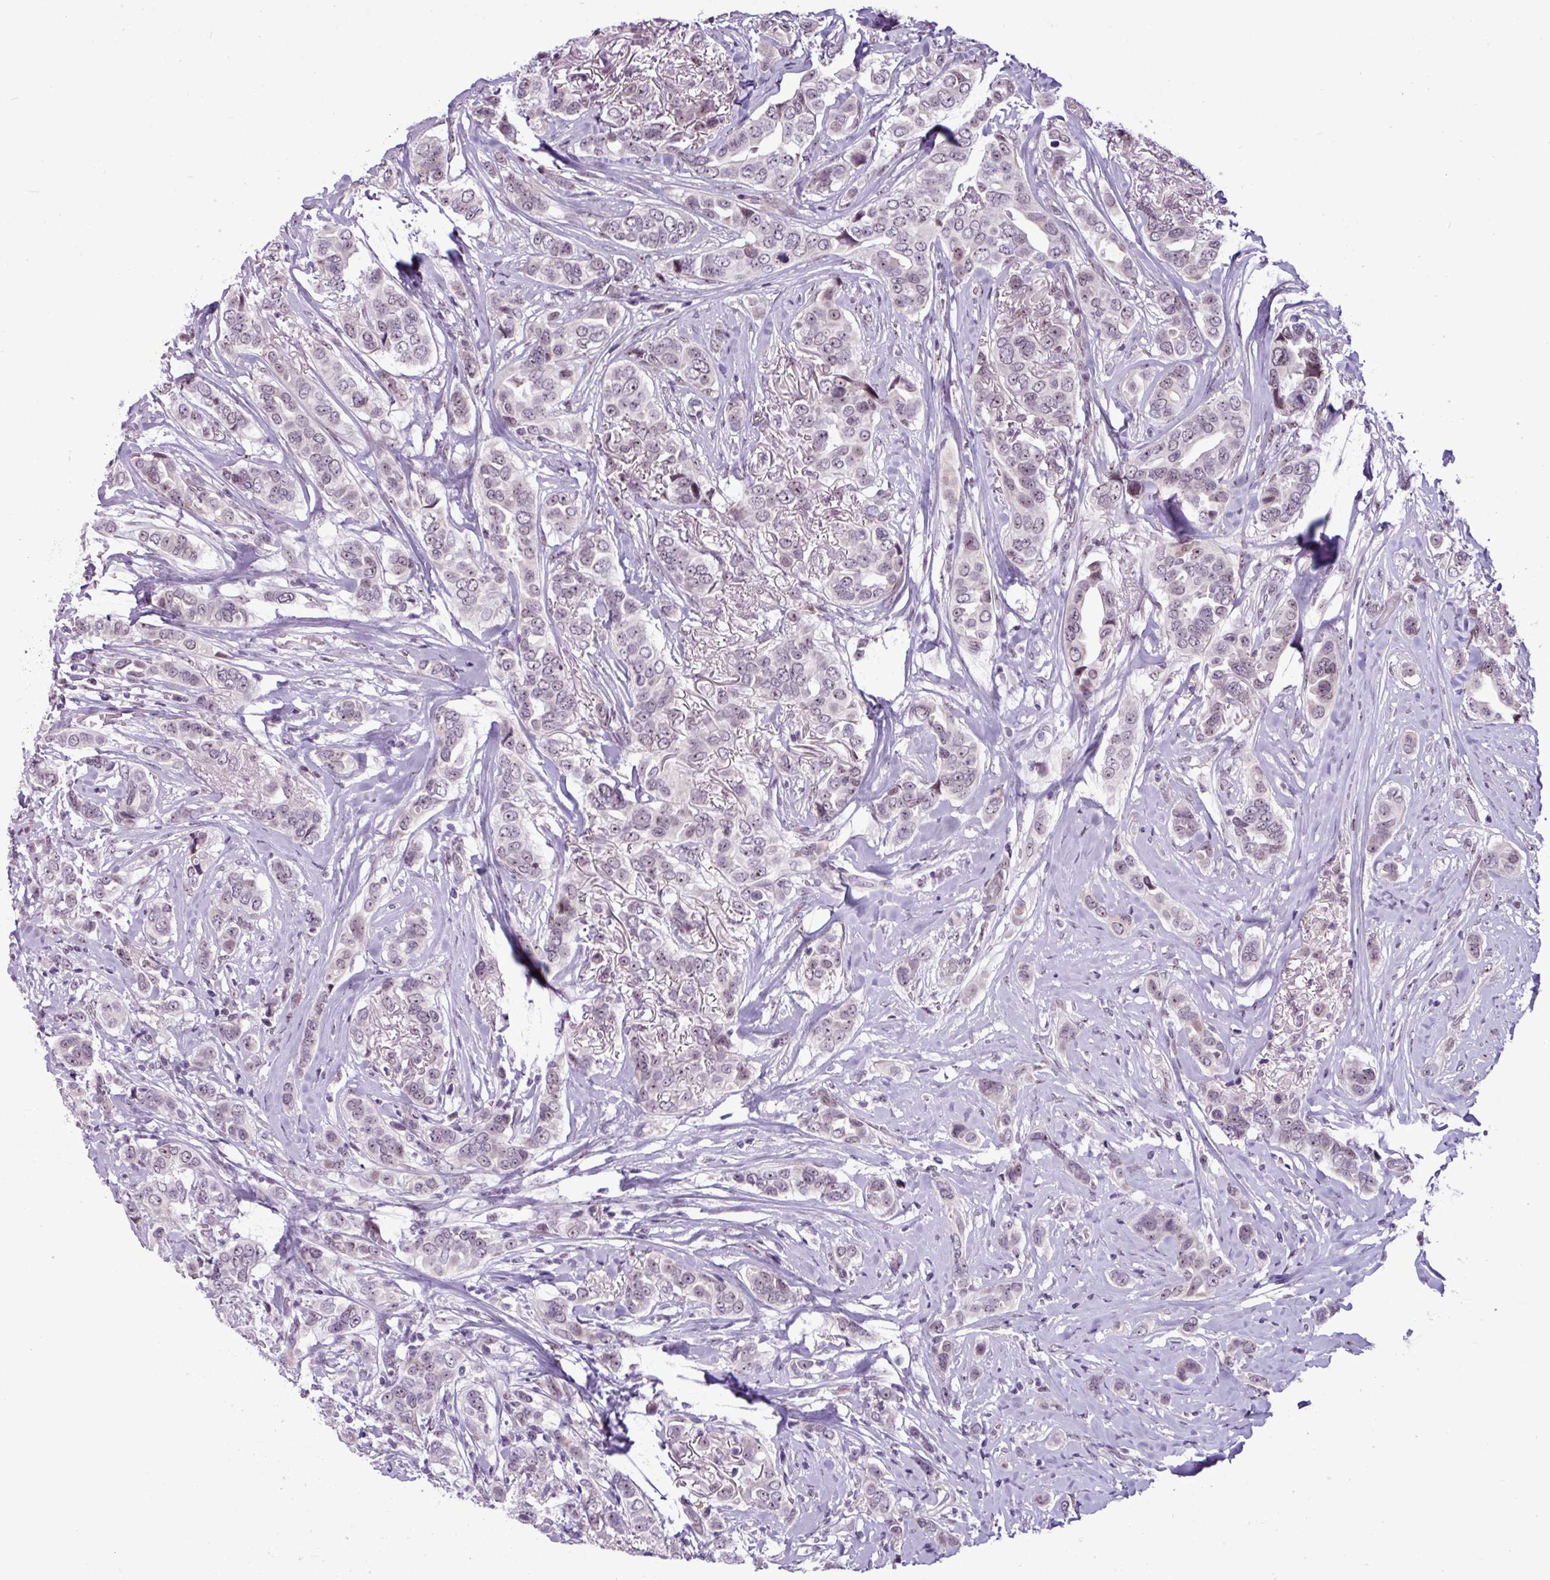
{"staining": {"intensity": "weak", "quantity": "25%-75%", "location": "nuclear"}, "tissue": "breast cancer", "cell_type": "Tumor cells", "image_type": "cancer", "snomed": [{"axis": "morphology", "description": "Lobular carcinoma"}, {"axis": "topography", "description": "Breast"}], "caption": "Lobular carcinoma (breast) tissue shows weak nuclear staining in about 25%-75% of tumor cells, visualized by immunohistochemistry.", "gene": "UTP18", "patient": {"sex": "female", "age": 51}}